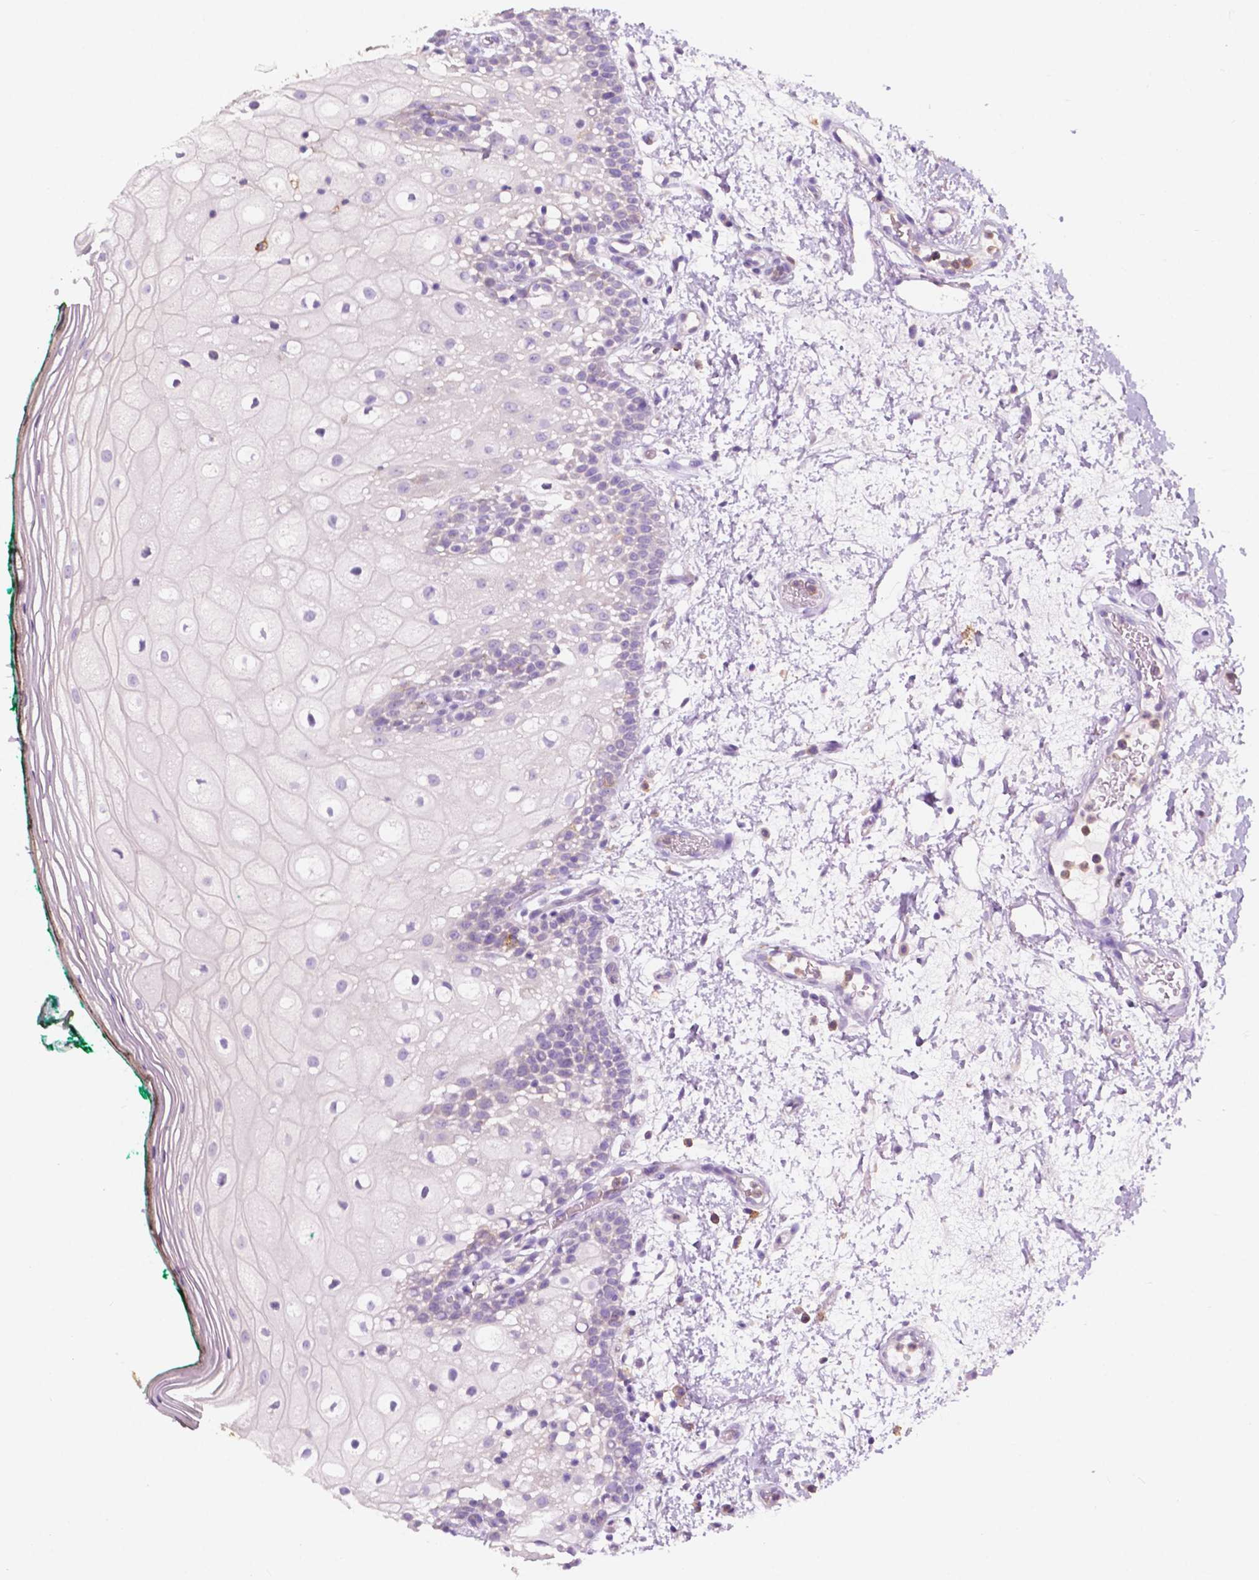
{"staining": {"intensity": "negative", "quantity": "none", "location": "none"}, "tissue": "oral mucosa", "cell_type": "Squamous epithelial cells", "image_type": "normal", "snomed": [{"axis": "morphology", "description": "Normal tissue, NOS"}, {"axis": "topography", "description": "Oral tissue"}], "caption": "Squamous epithelial cells show no significant positivity in benign oral mucosa. The staining was performed using DAB to visualize the protein expression in brown, while the nuclei were stained in blue with hematoxylin (Magnification: 20x).", "gene": "SEMA4A", "patient": {"sex": "female", "age": 83}}